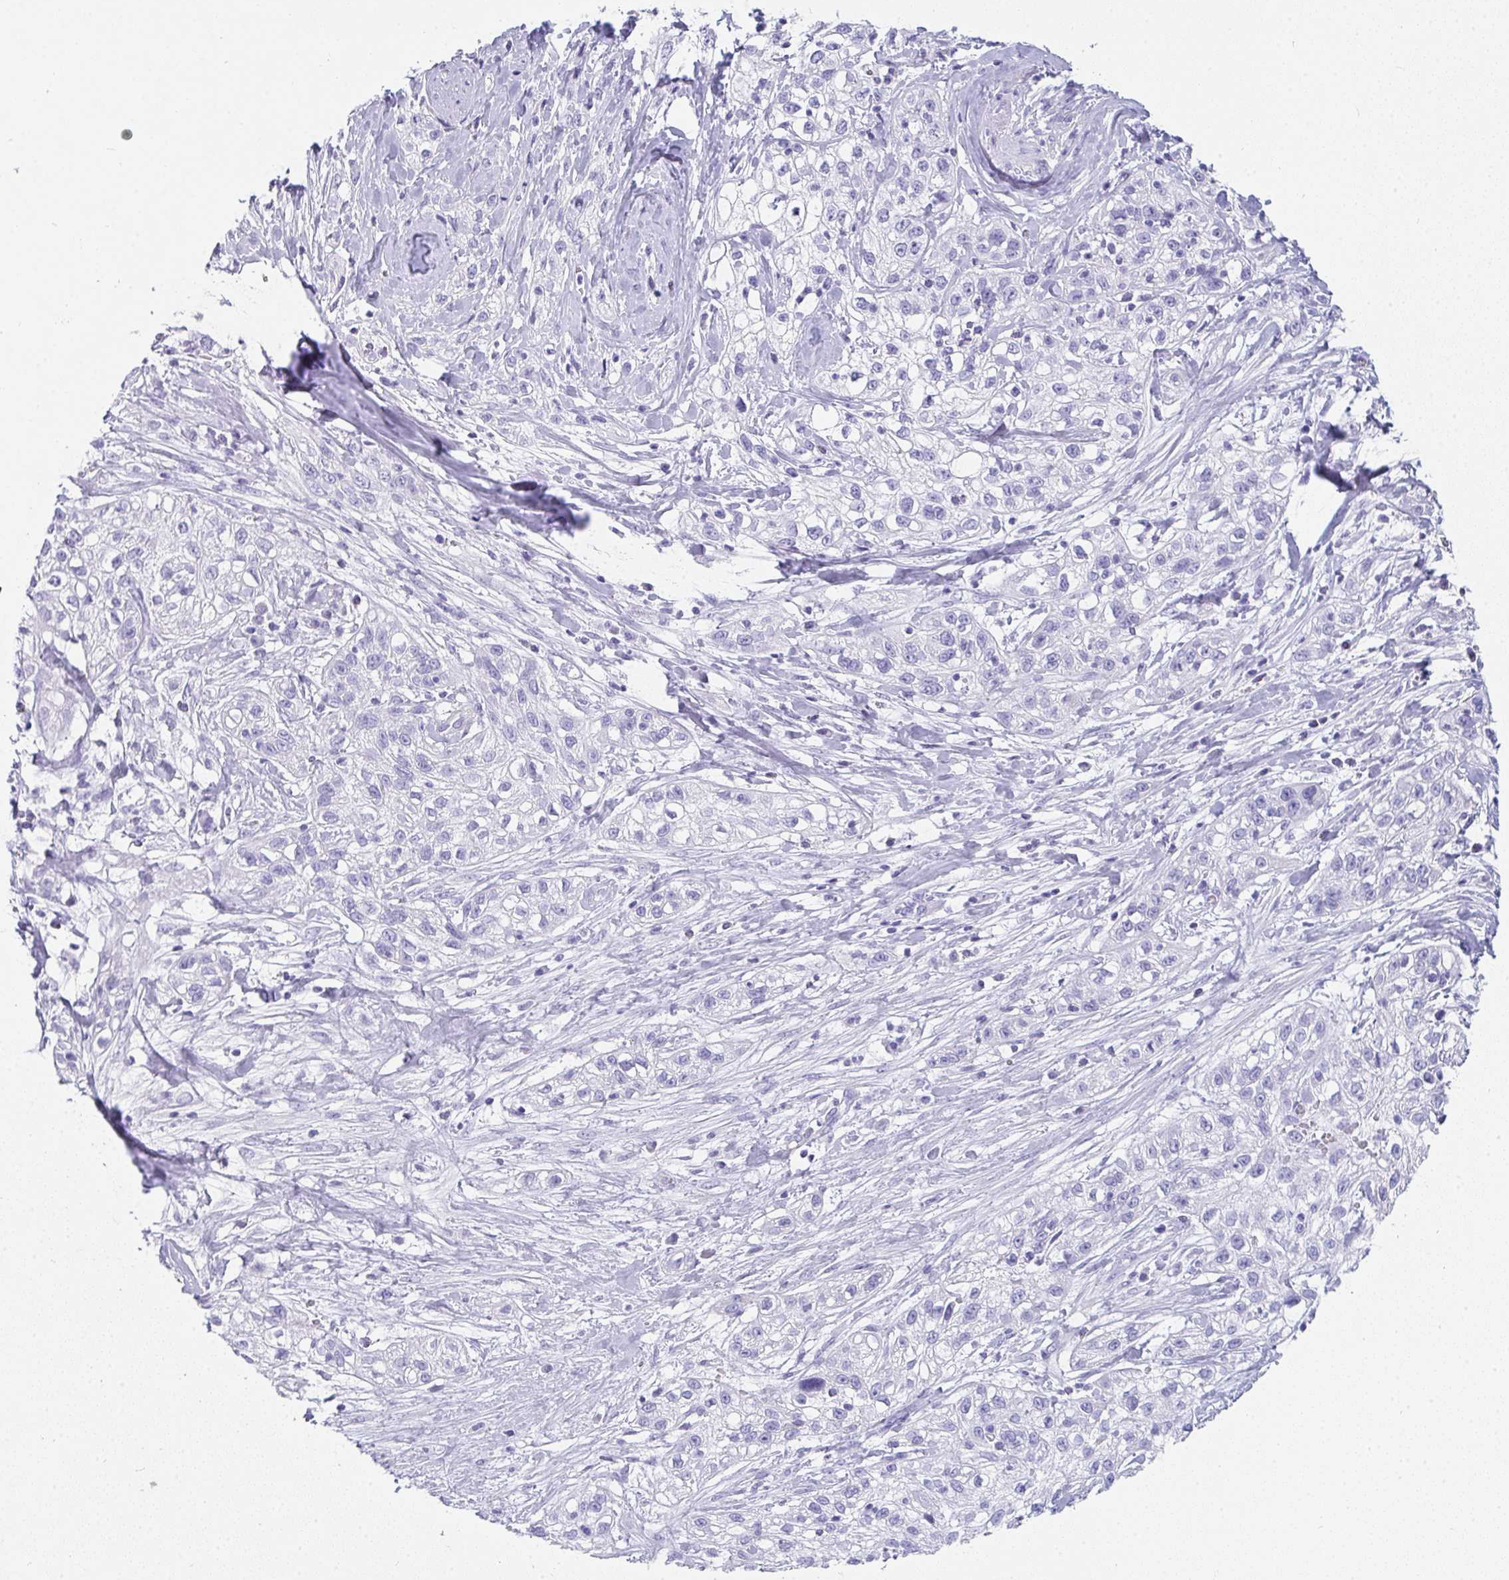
{"staining": {"intensity": "negative", "quantity": "none", "location": "none"}, "tissue": "skin cancer", "cell_type": "Tumor cells", "image_type": "cancer", "snomed": [{"axis": "morphology", "description": "Squamous cell carcinoma, NOS"}, {"axis": "topography", "description": "Skin"}], "caption": "IHC histopathology image of neoplastic tissue: human skin cancer stained with DAB reveals no significant protein staining in tumor cells. (DAB IHC, high magnification).", "gene": "PRND", "patient": {"sex": "male", "age": 82}}